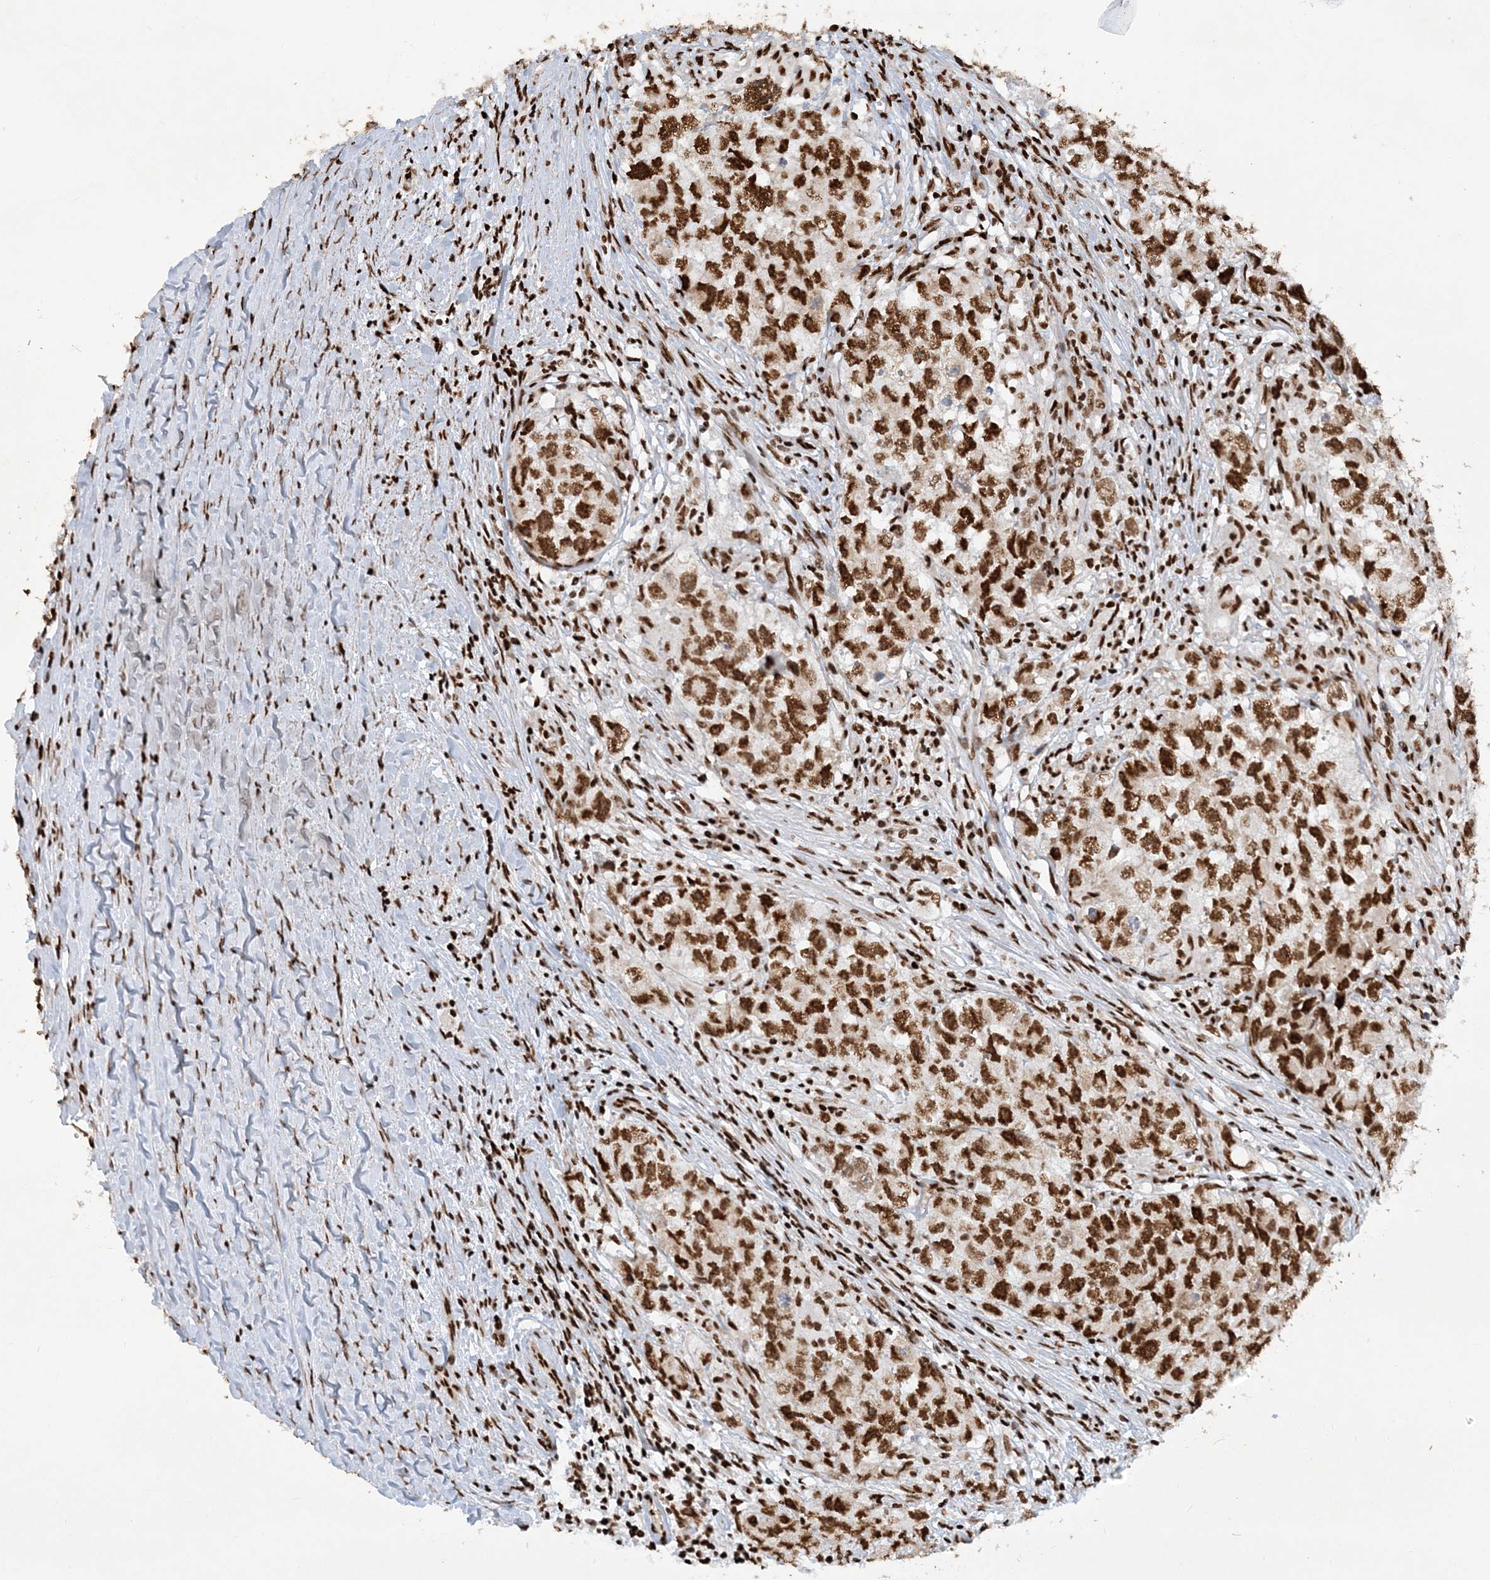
{"staining": {"intensity": "strong", "quantity": ">75%", "location": "nuclear"}, "tissue": "testis cancer", "cell_type": "Tumor cells", "image_type": "cancer", "snomed": [{"axis": "morphology", "description": "Seminoma, NOS"}, {"axis": "morphology", "description": "Carcinoma, Embryonal, NOS"}, {"axis": "topography", "description": "Testis"}], "caption": "Seminoma (testis) tissue shows strong nuclear staining in approximately >75% of tumor cells (IHC, brightfield microscopy, high magnification).", "gene": "DELE1", "patient": {"sex": "male", "age": 43}}